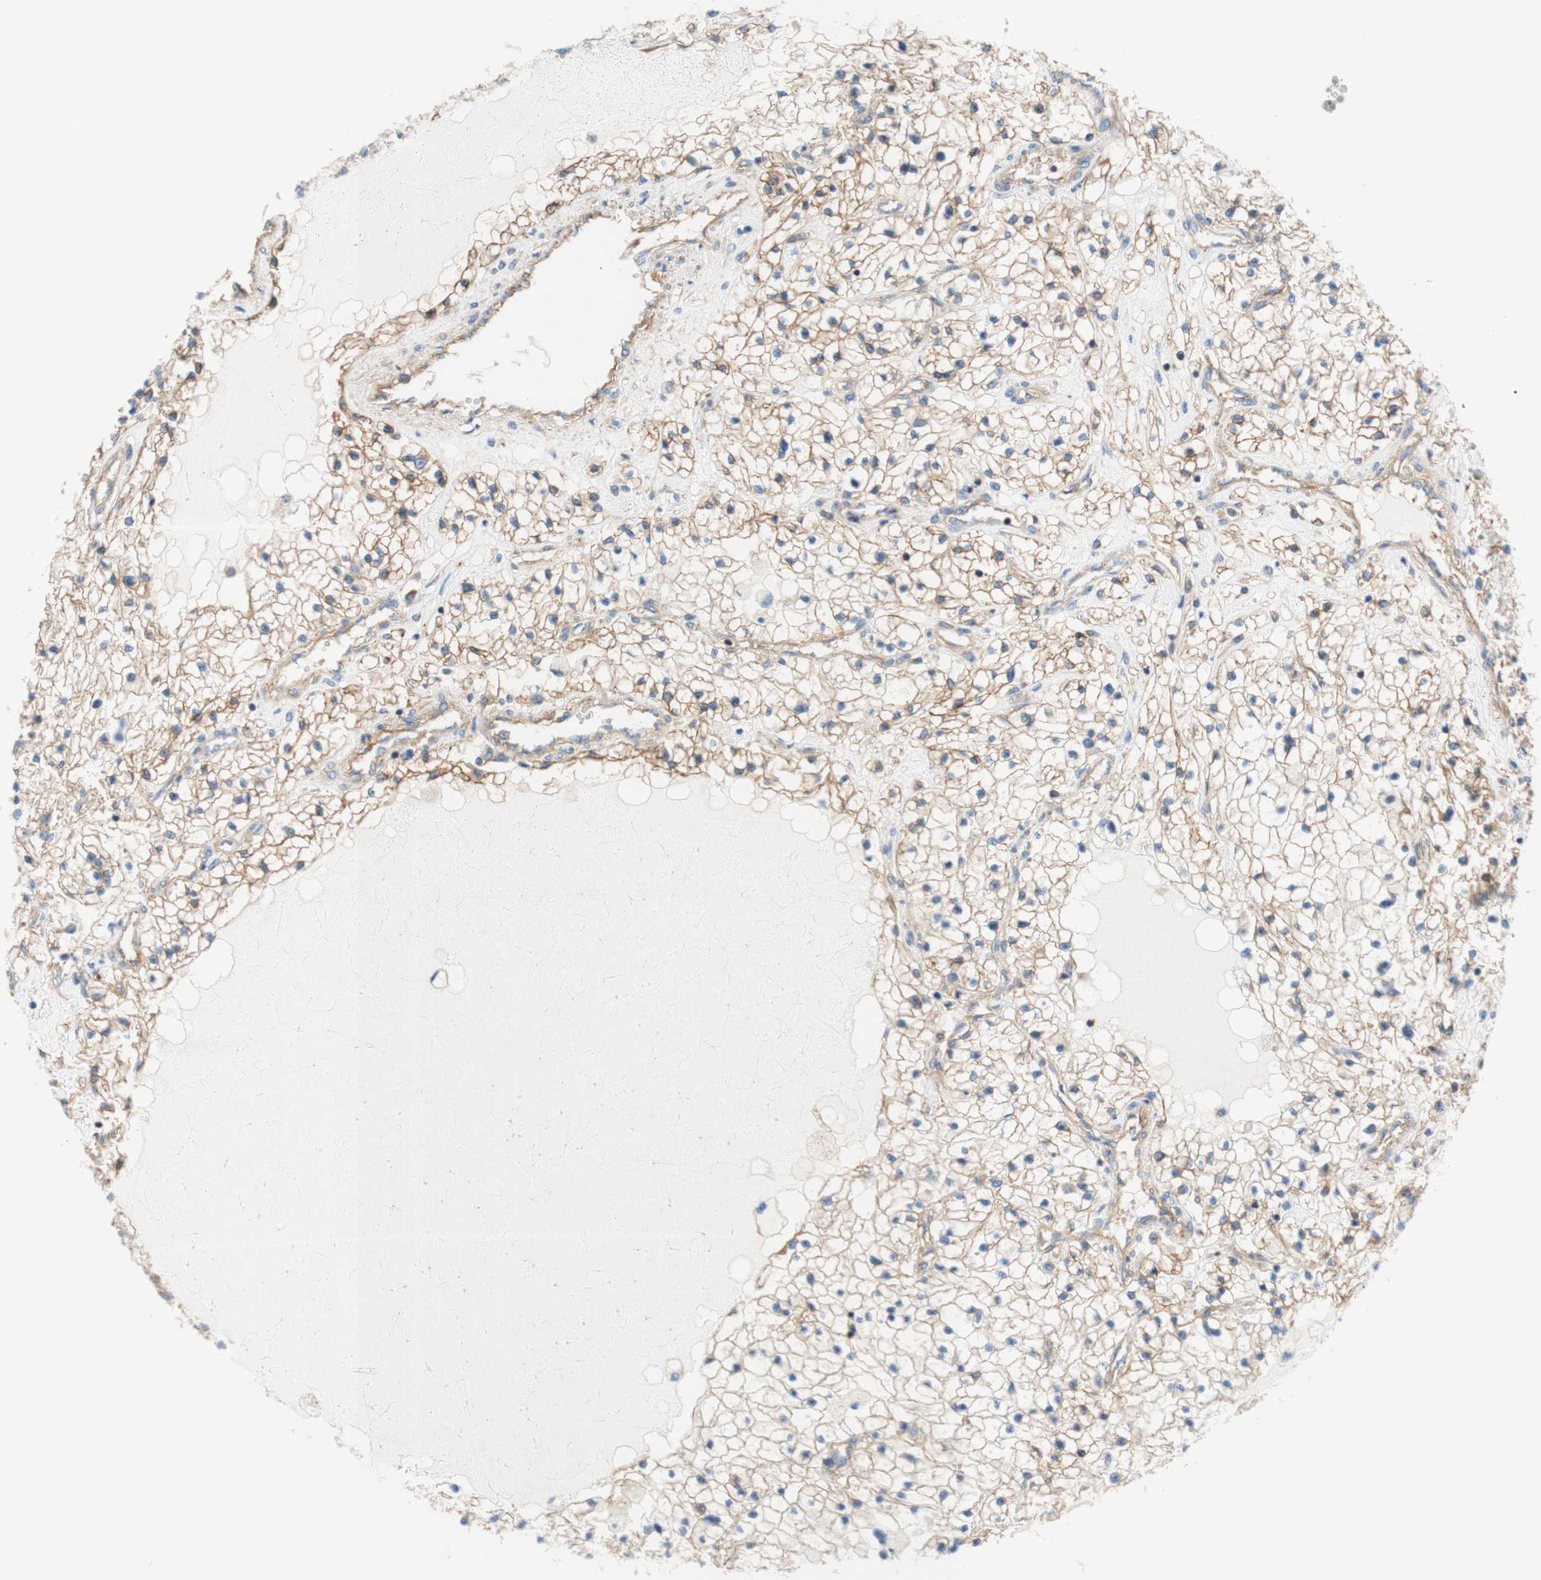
{"staining": {"intensity": "weak", "quantity": "<25%", "location": "cytoplasmic/membranous"}, "tissue": "renal cancer", "cell_type": "Tumor cells", "image_type": "cancer", "snomed": [{"axis": "morphology", "description": "Adenocarcinoma, NOS"}, {"axis": "topography", "description": "Kidney"}], "caption": "Human renal cancer stained for a protein using IHC exhibits no positivity in tumor cells.", "gene": "STOM", "patient": {"sex": "male", "age": 68}}